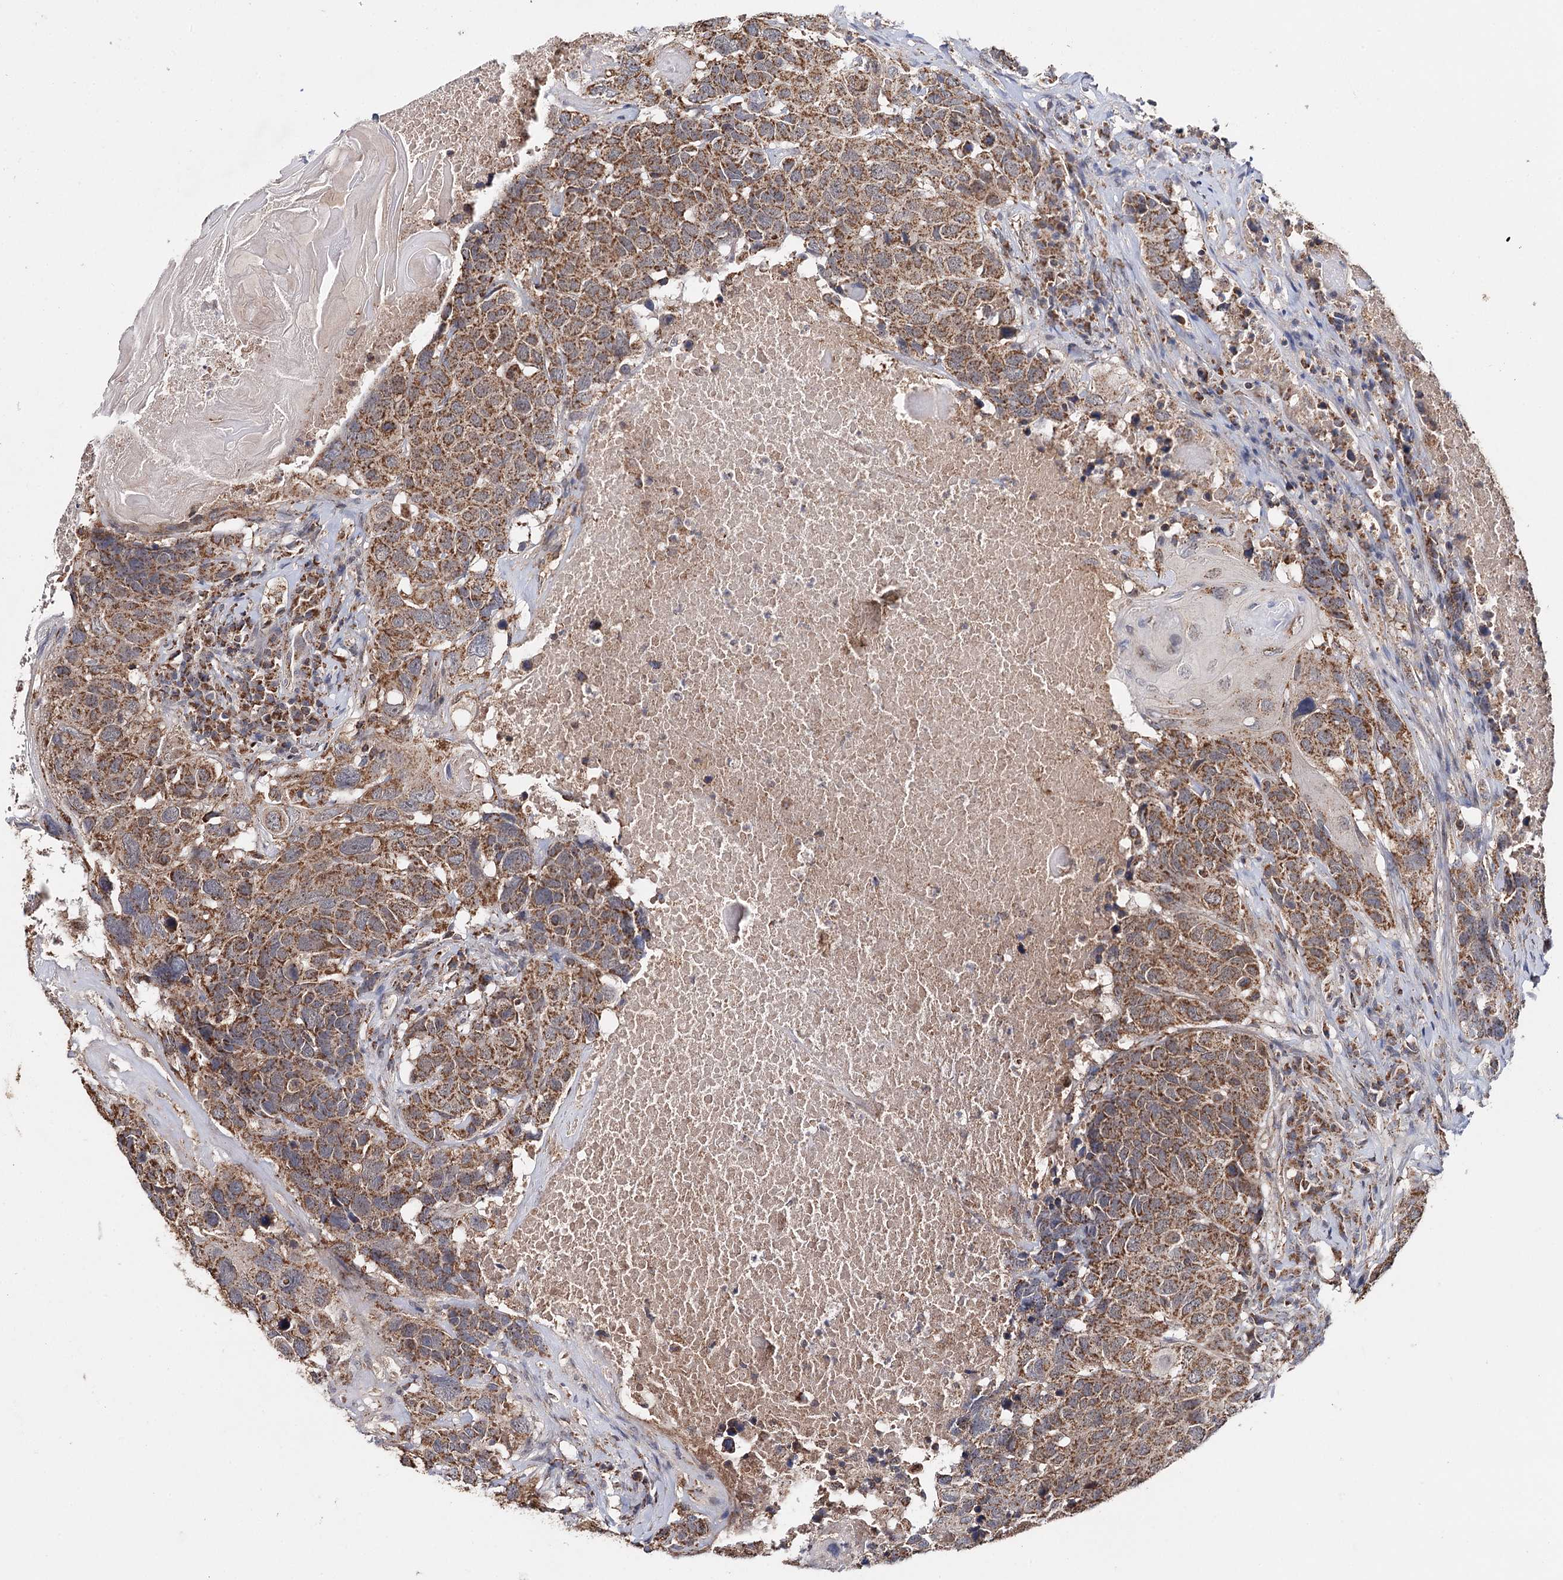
{"staining": {"intensity": "moderate", "quantity": ">75%", "location": "cytoplasmic/membranous"}, "tissue": "head and neck cancer", "cell_type": "Tumor cells", "image_type": "cancer", "snomed": [{"axis": "morphology", "description": "Squamous cell carcinoma, NOS"}, {"axis": "topography", "description": "Head-Neck"}], "caption": "Human head and neck cancer stained with a brown dye reveals moderate cytoplasmic/membranous positive expression in about >75% of tumor cells.", "gene": "PIK3CB", "patient": {"sex": "male", "age": 66}}